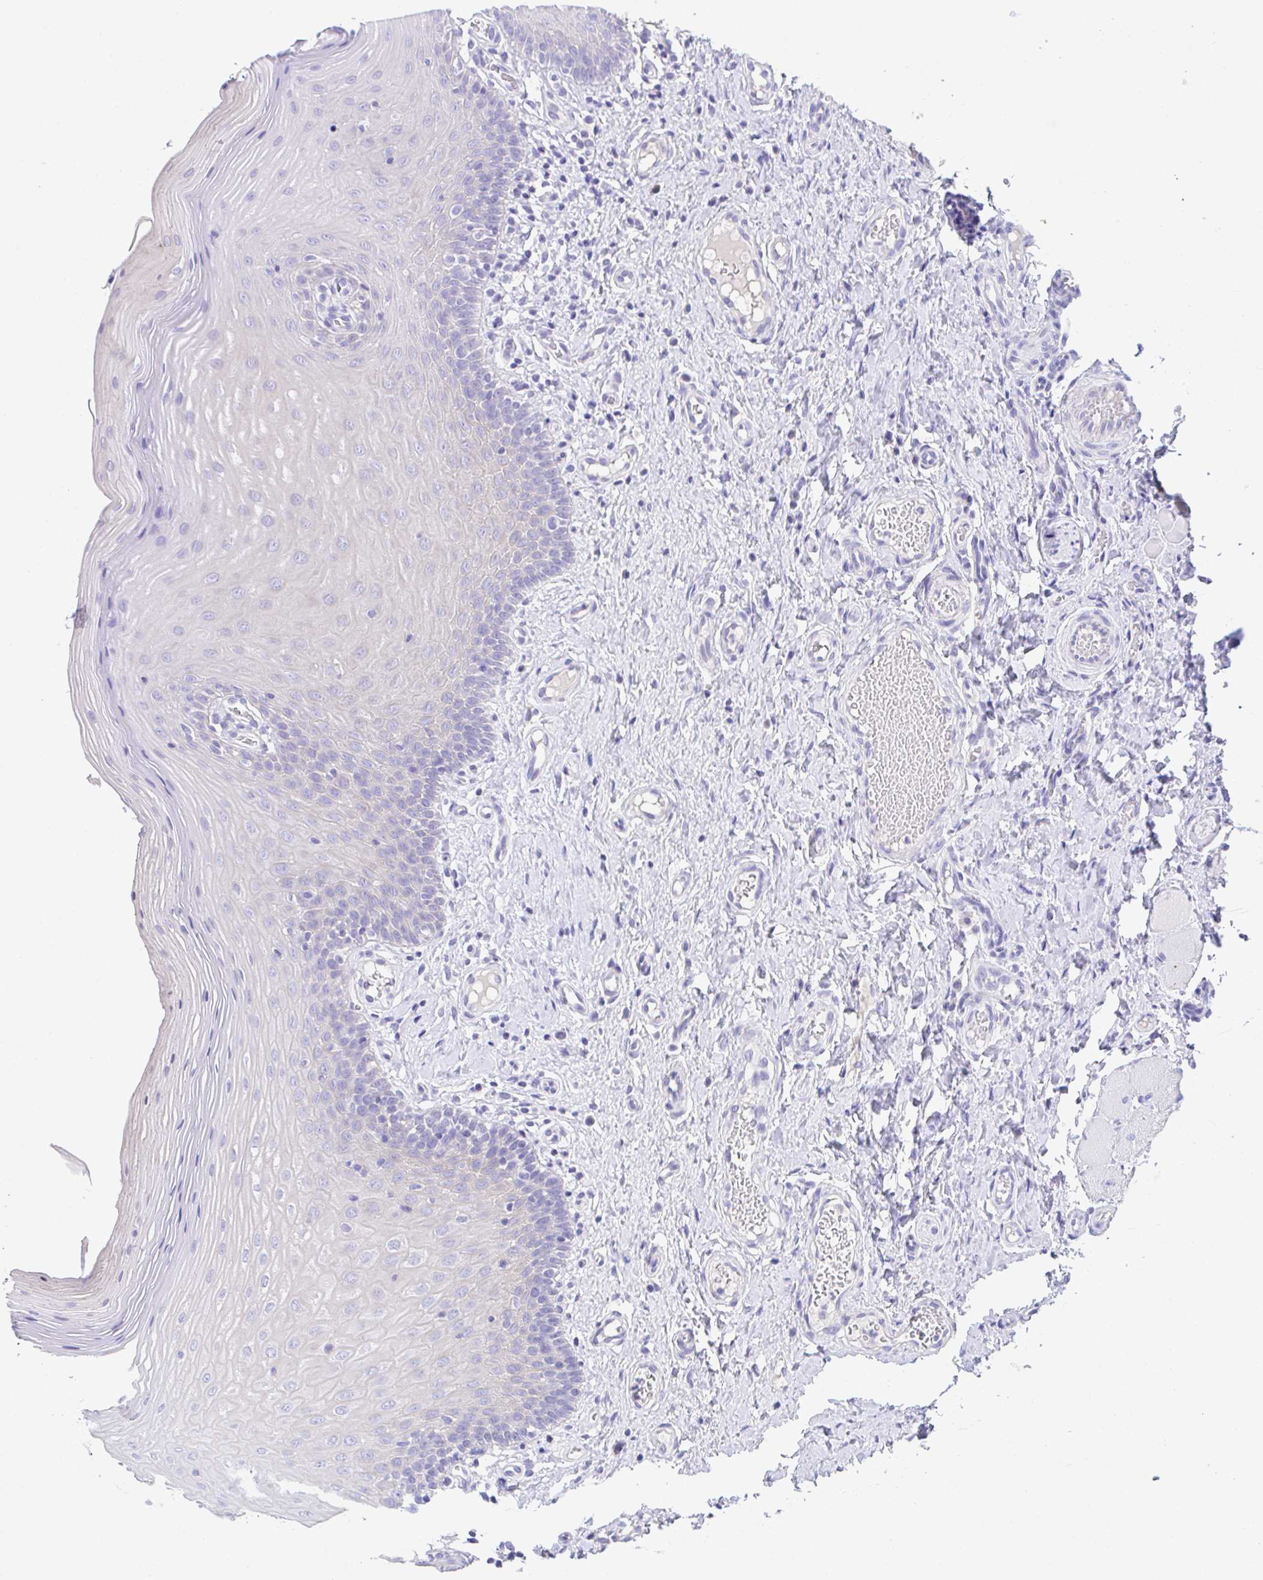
{"staining": {"intensity": "negative", "quantity": "none", "location": "none"}, "tissue": "oral mucosa", "cell_type": "Squamous epithelial cells", "image_type": "normal", "snomed": [{"axis": "morphology", "description": "Normal tissue, NOS"}, {"axis": "topography", "description": "Oral tissue"}, {"axis": "topography", "description": "Tounge, NOS"}], "caption": "Oral mucosa was stained to show a protein in brown. There is no significant staining in squamous epithelial cells. (DAB immunohistochemistry, high magnification).", "gene": "SLC16A6", "patient": {"sex": "female", "age": 58}}